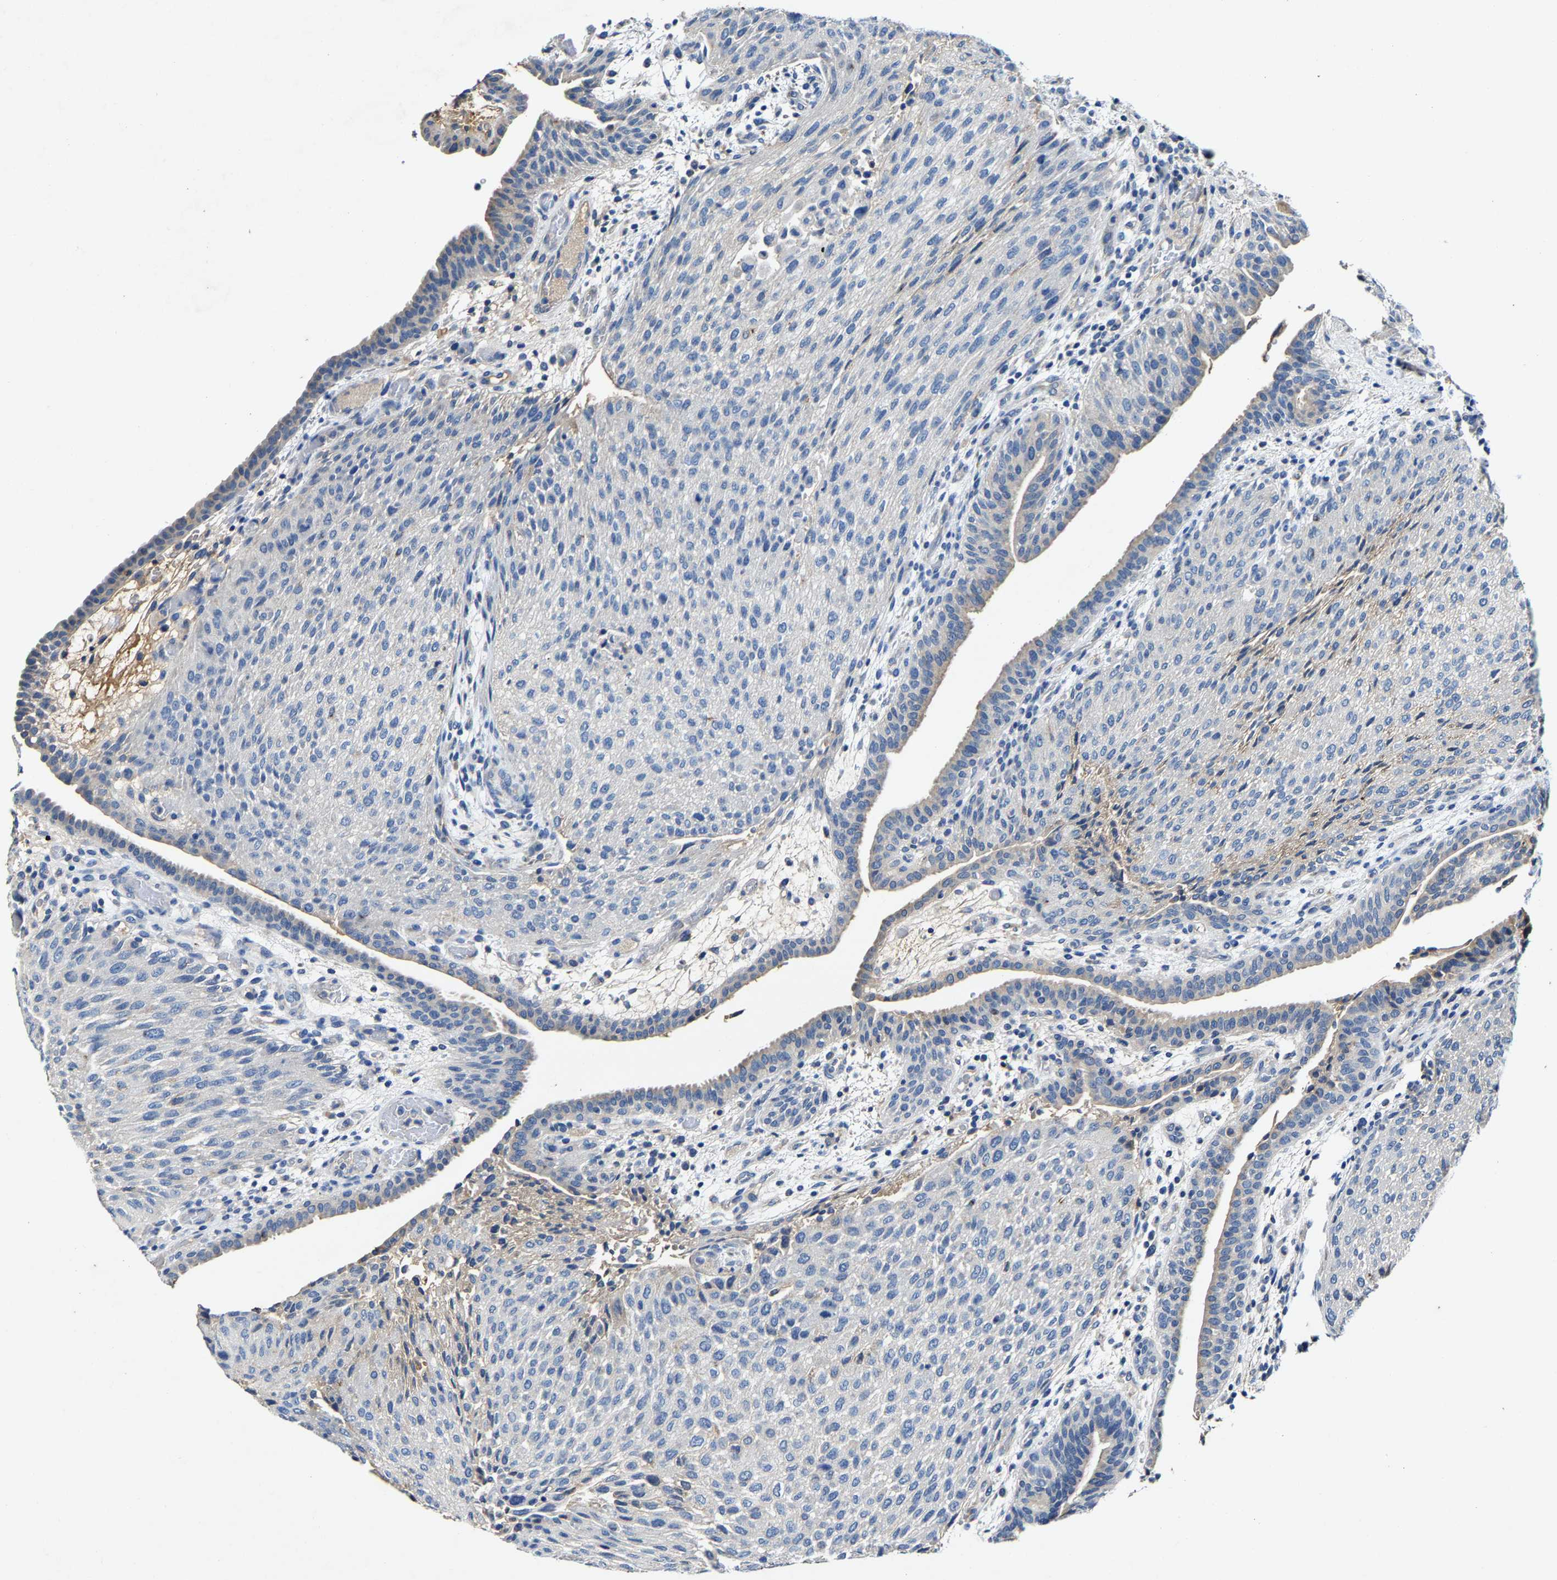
{"staining": {"intensity": "negative", "quantity": "none", "location": "none"}, "tissue": "urothelial cancer", "cell_type": "Tumor cells", "image_type": "cancer", "snomed": [{"axis": "morphology", "description": "Urothelial carcinoma, Low grade"}, {"axis": "morphology", "description": "Urothelial carcinoma, High grade"}, {"axis": "topography", "description": "Urinary bladder"}], "caption": "Urothelial cancer was stained to show a protein in brown. There is no significant positivity in tumor cells.", "gene": "SLC25A25", "patient": {"sex": "male", "age": 35}}